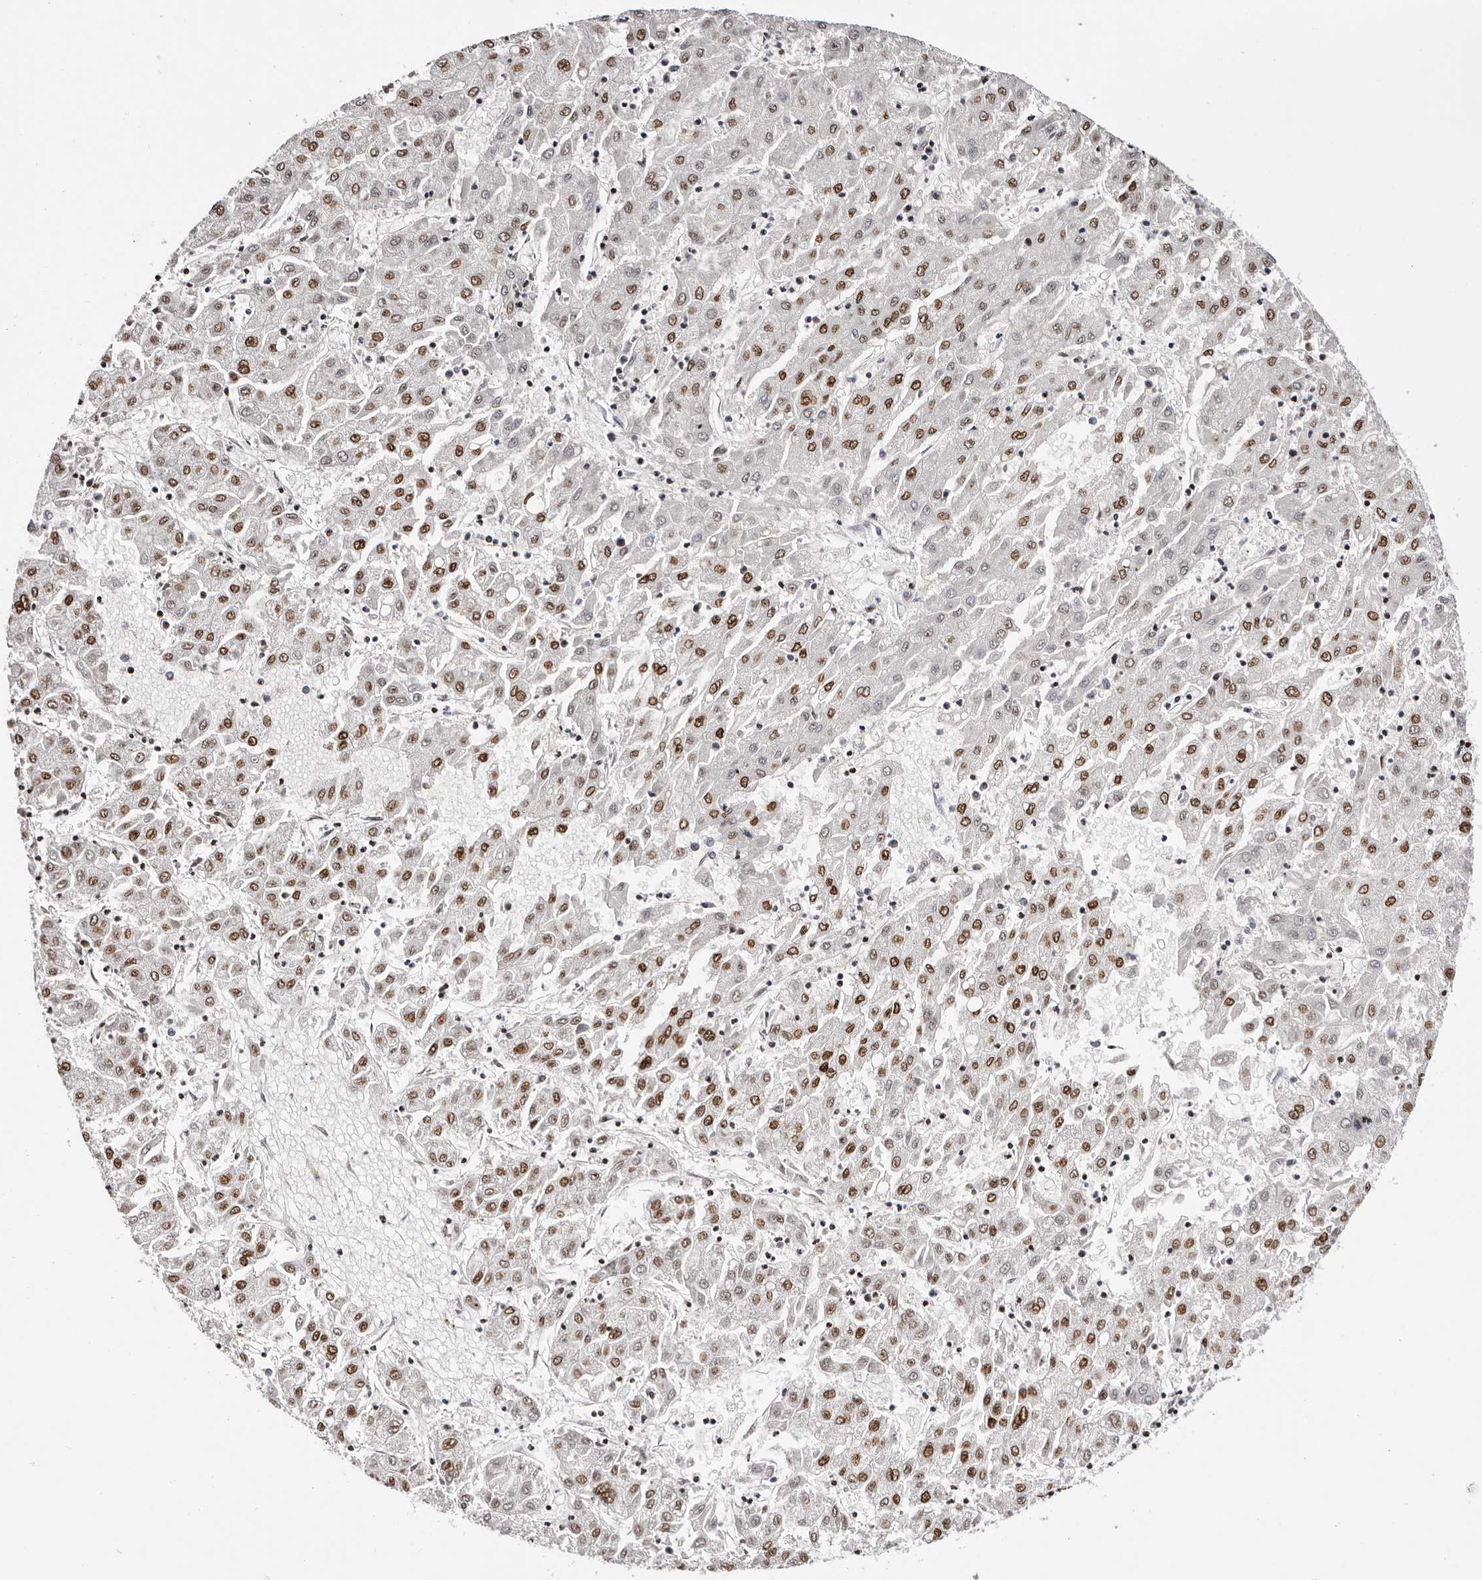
{"staining": {"intensity": "moderate", "quantity": ">75%", "location": "nuclear"}, "tissue": "liver cancer", "cell_type": "Tumor cells", "image_type": "cancer", "snomed": [{"axis": "morphology", "description": "Carcinoma, Hepatocellular, NOS"}, {"axis": "topography", "description": "Liver"}], "caption": "Liver cancer (hepatocellular carcinoma) stained with immunohistochemistry (IHC) exhibits moderate nuclear expression in approximately >75% of tumor cells.", "gene": "NUP153", "patient": {"sex": "male", "age": 72}}